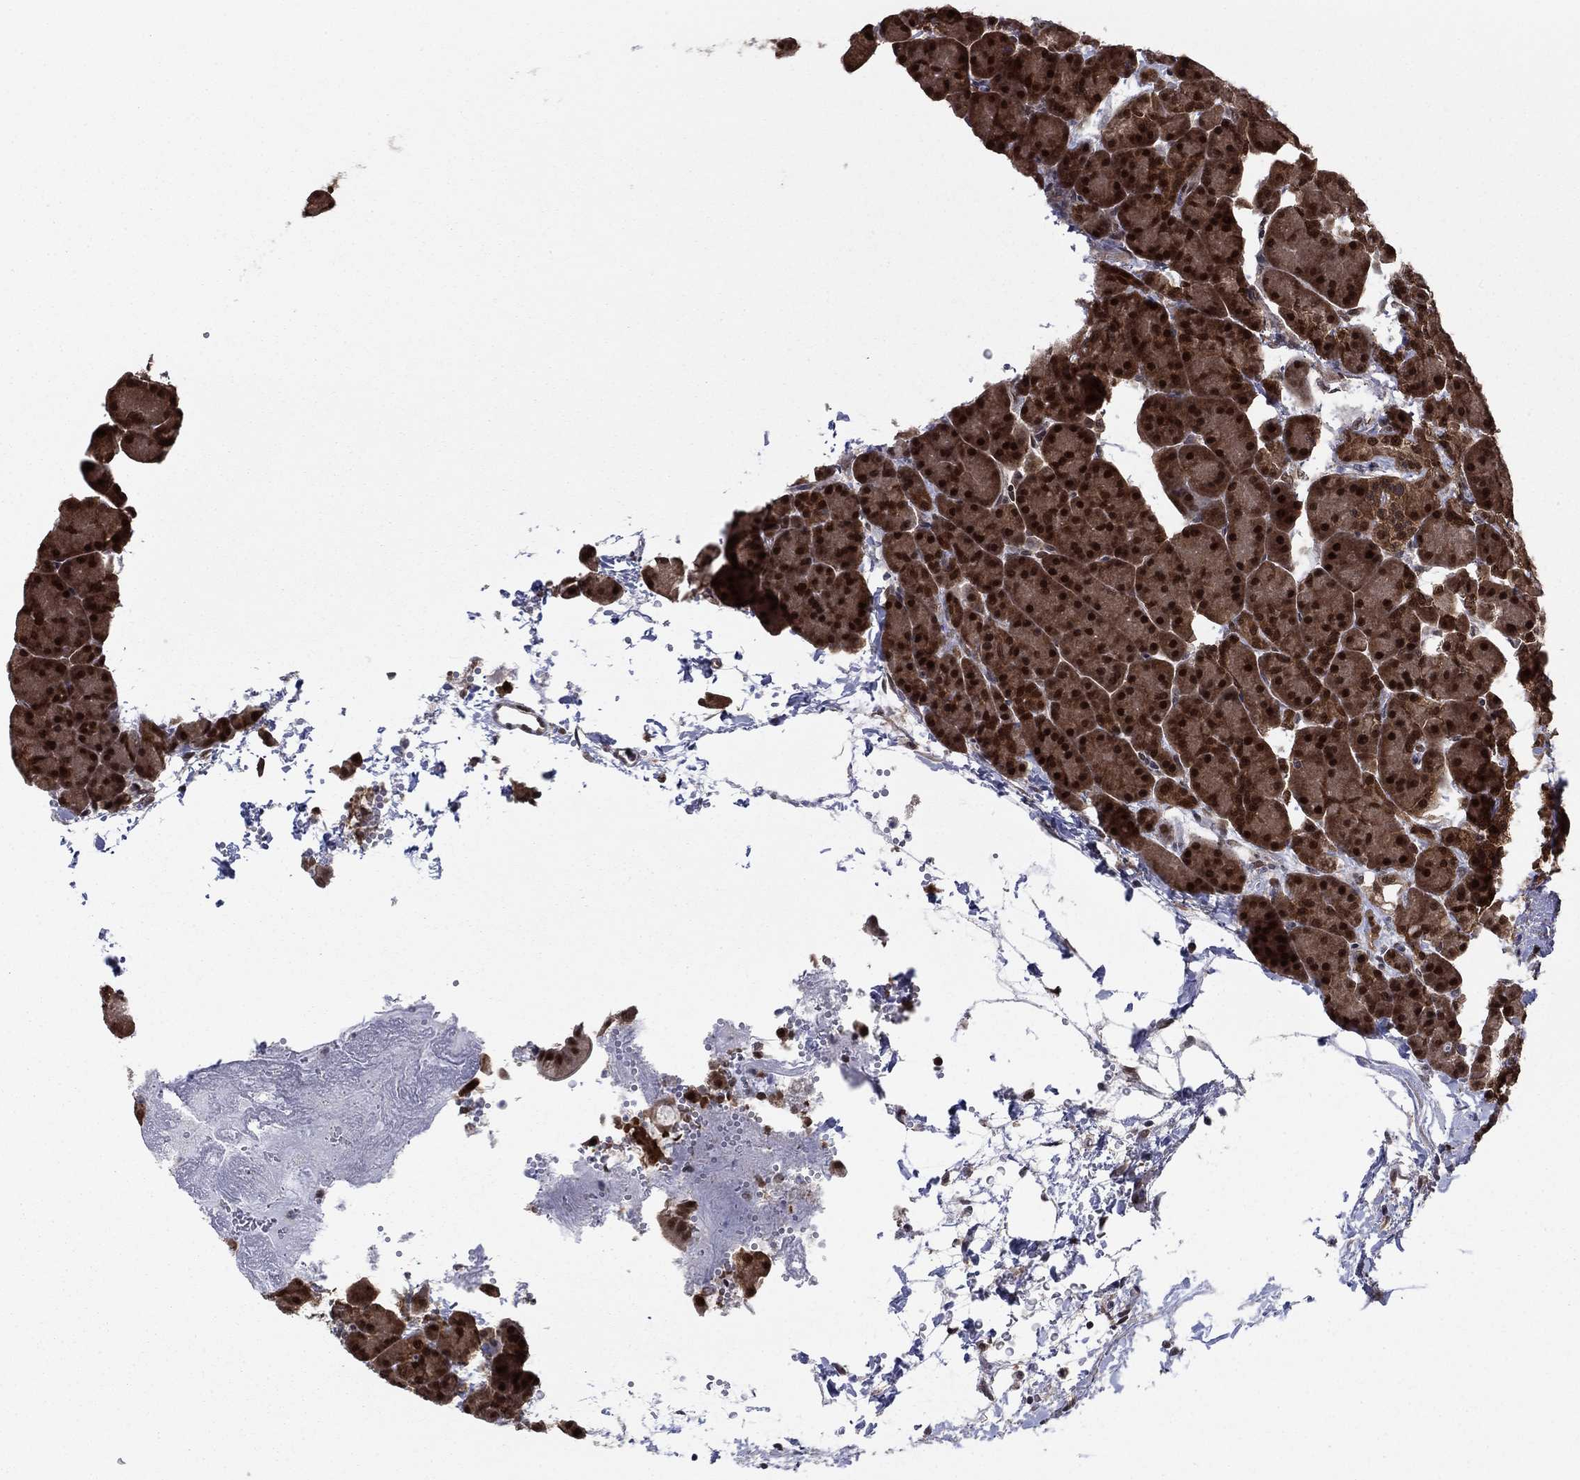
{"staining": {"intensity": "strong", "quantity": ">75%", "location": "cytoplasmic/membranous,nuclear"}, "tissue": "pancreas", "cell_type": "Exocrine glandular cells", "image_type": "normal", "snomed": [{"axis": "morphology", "description": "Normal tissue, NOS"}, {"axis": "topography", "description": "Pancreas"}], "caption": "Protein analysis of benign pancreas shows strong cytoplasmic/membranous,nuclear staining in approximately >75% of exocrine glandular cells.", "gene": "FKBP4", "patient": {"sex": "female", "age": 63}}